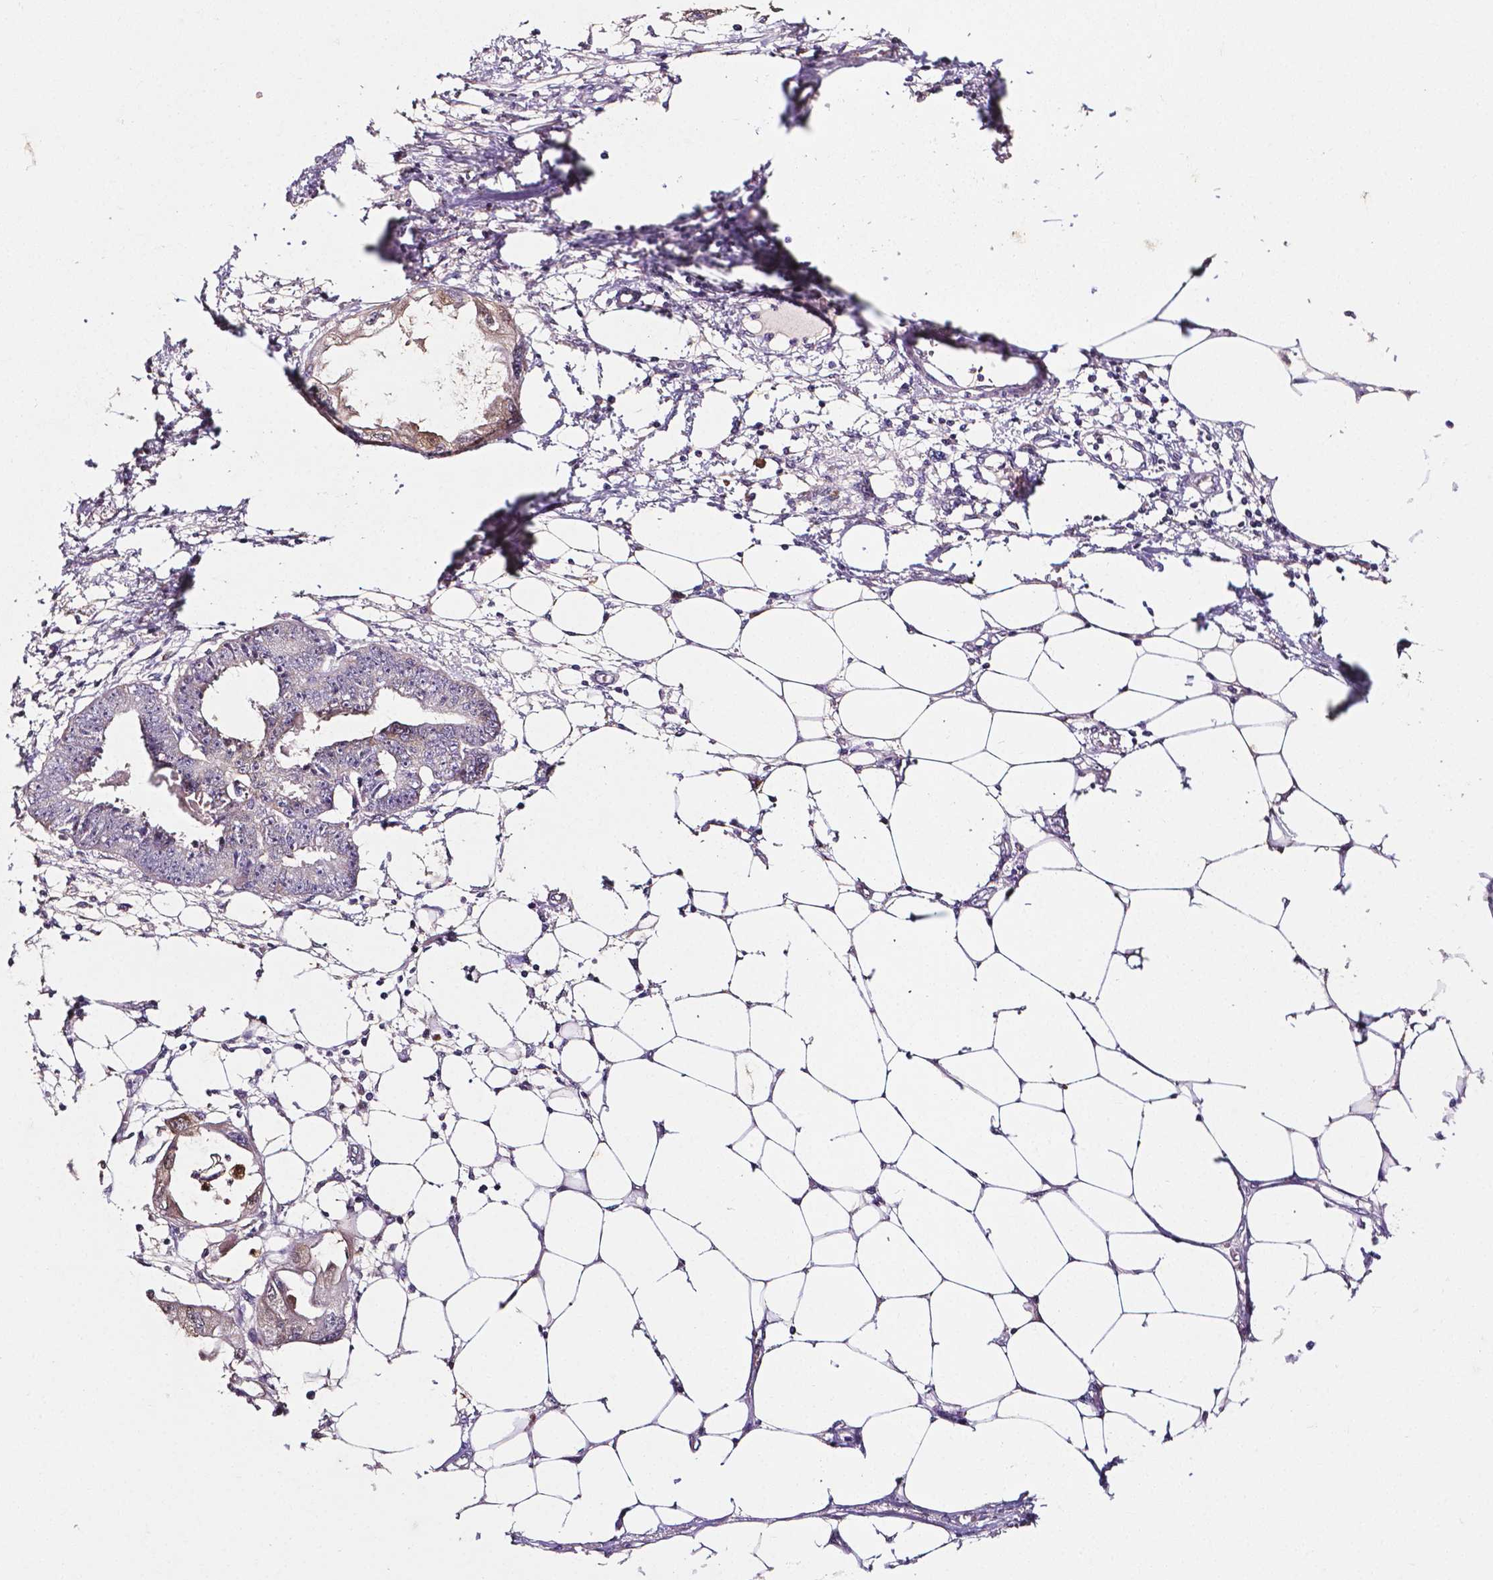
{"staining": {"intensity": "negative", "quantity": "none", "location": "none"}, "tissue": "endometrial cancer", "cell_type": "Tumor cells", "image_type": "cancer", "snomed": [{"axis": "morphology", "description": "Adenocarcinoma, NOS"}, {"axis": "morphology", "description": "Adenocarcinoma, metastatic, NOS"}, {"axis": "topography", "description": "Adipose tissue"}, {"axis": "topography", "description": "Endometrium"}], "caption": "Tumor cells show no significant protein expression in endometrial cancer.", "gene": "PSAT1", "patient": {"sex": "female", "age": 67}}